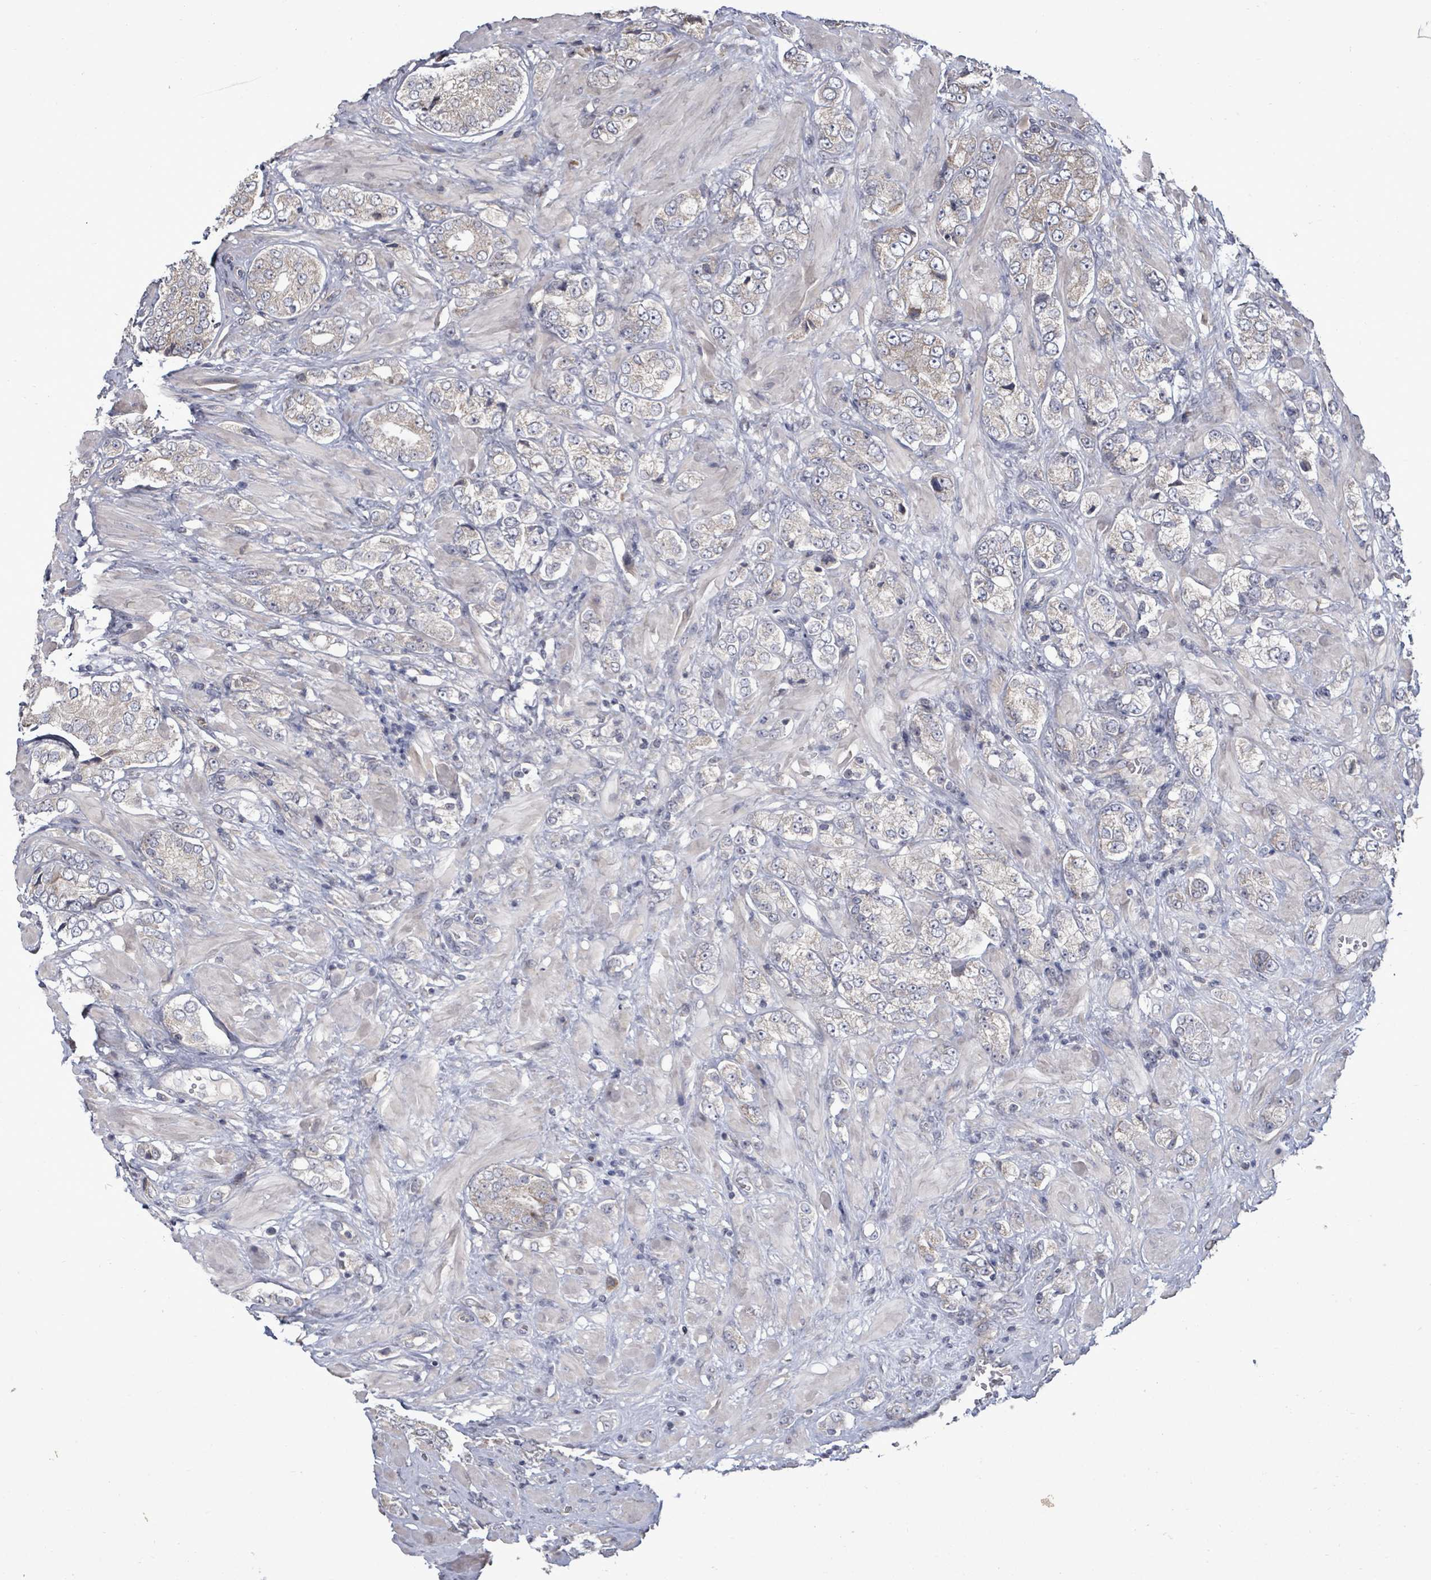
{"staining": {"intensity": "weak", "quantity": "<25%", "location": "cytoplasmic/membranous"}, "tissue": "prostate cancer", "cell_type": "Tumor cells", "image_type": "cancer", "snomed": [{"axis": "morphology", "description": "Adenocarcinoma, High grade"}, {"axis": "topography", "description": "Prostate and seminal vesicle, NOS"}], "caption": "Human prostate cancer (high-grade adenocarcinoma) stained for a protein using immunohistochemistry shows no positivity in tumor cells.", "gene": "POMGNT2", "patient": {"sex": "male", "age": 64}}